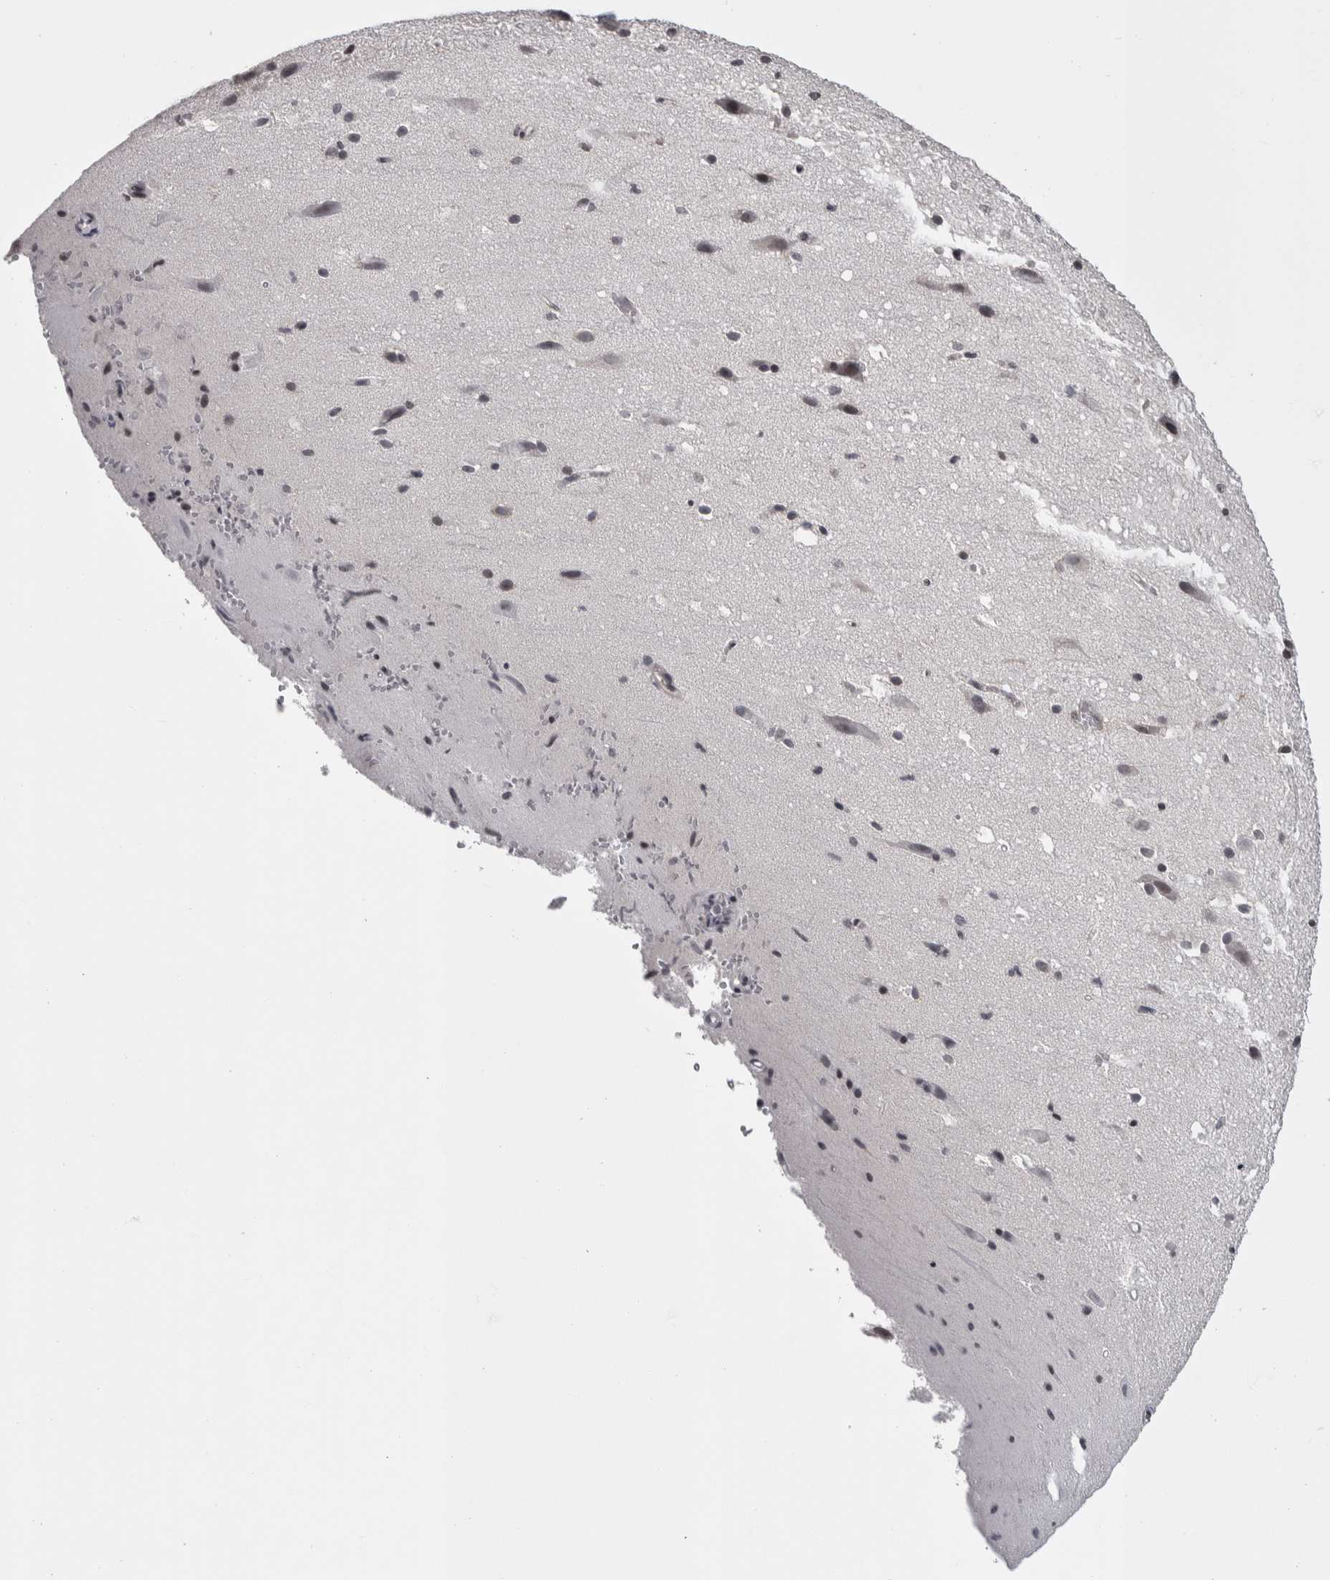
{"staining": {"intensity": "weak", "quantity": "25%-75%", "location": "nuclear"}, "tissue": "cerebral cortex", "cell_type": "Endothelial cells", "image_type": "normal", "snomed": [{"axis": "morphology", "description": "Normal tissue, NOS"}, {"axis": "morphology", "description": "Developmental malformation"}, {"axis": "topography", "description": "Cerebral cortex"}], "caption": "A brown stain labels weak nuclear positivity of a protein in endothelial cells of normal human cerebral cortex.", "gene": "ZSCAN21", "patient": {"sex": "female", "age": 30}}